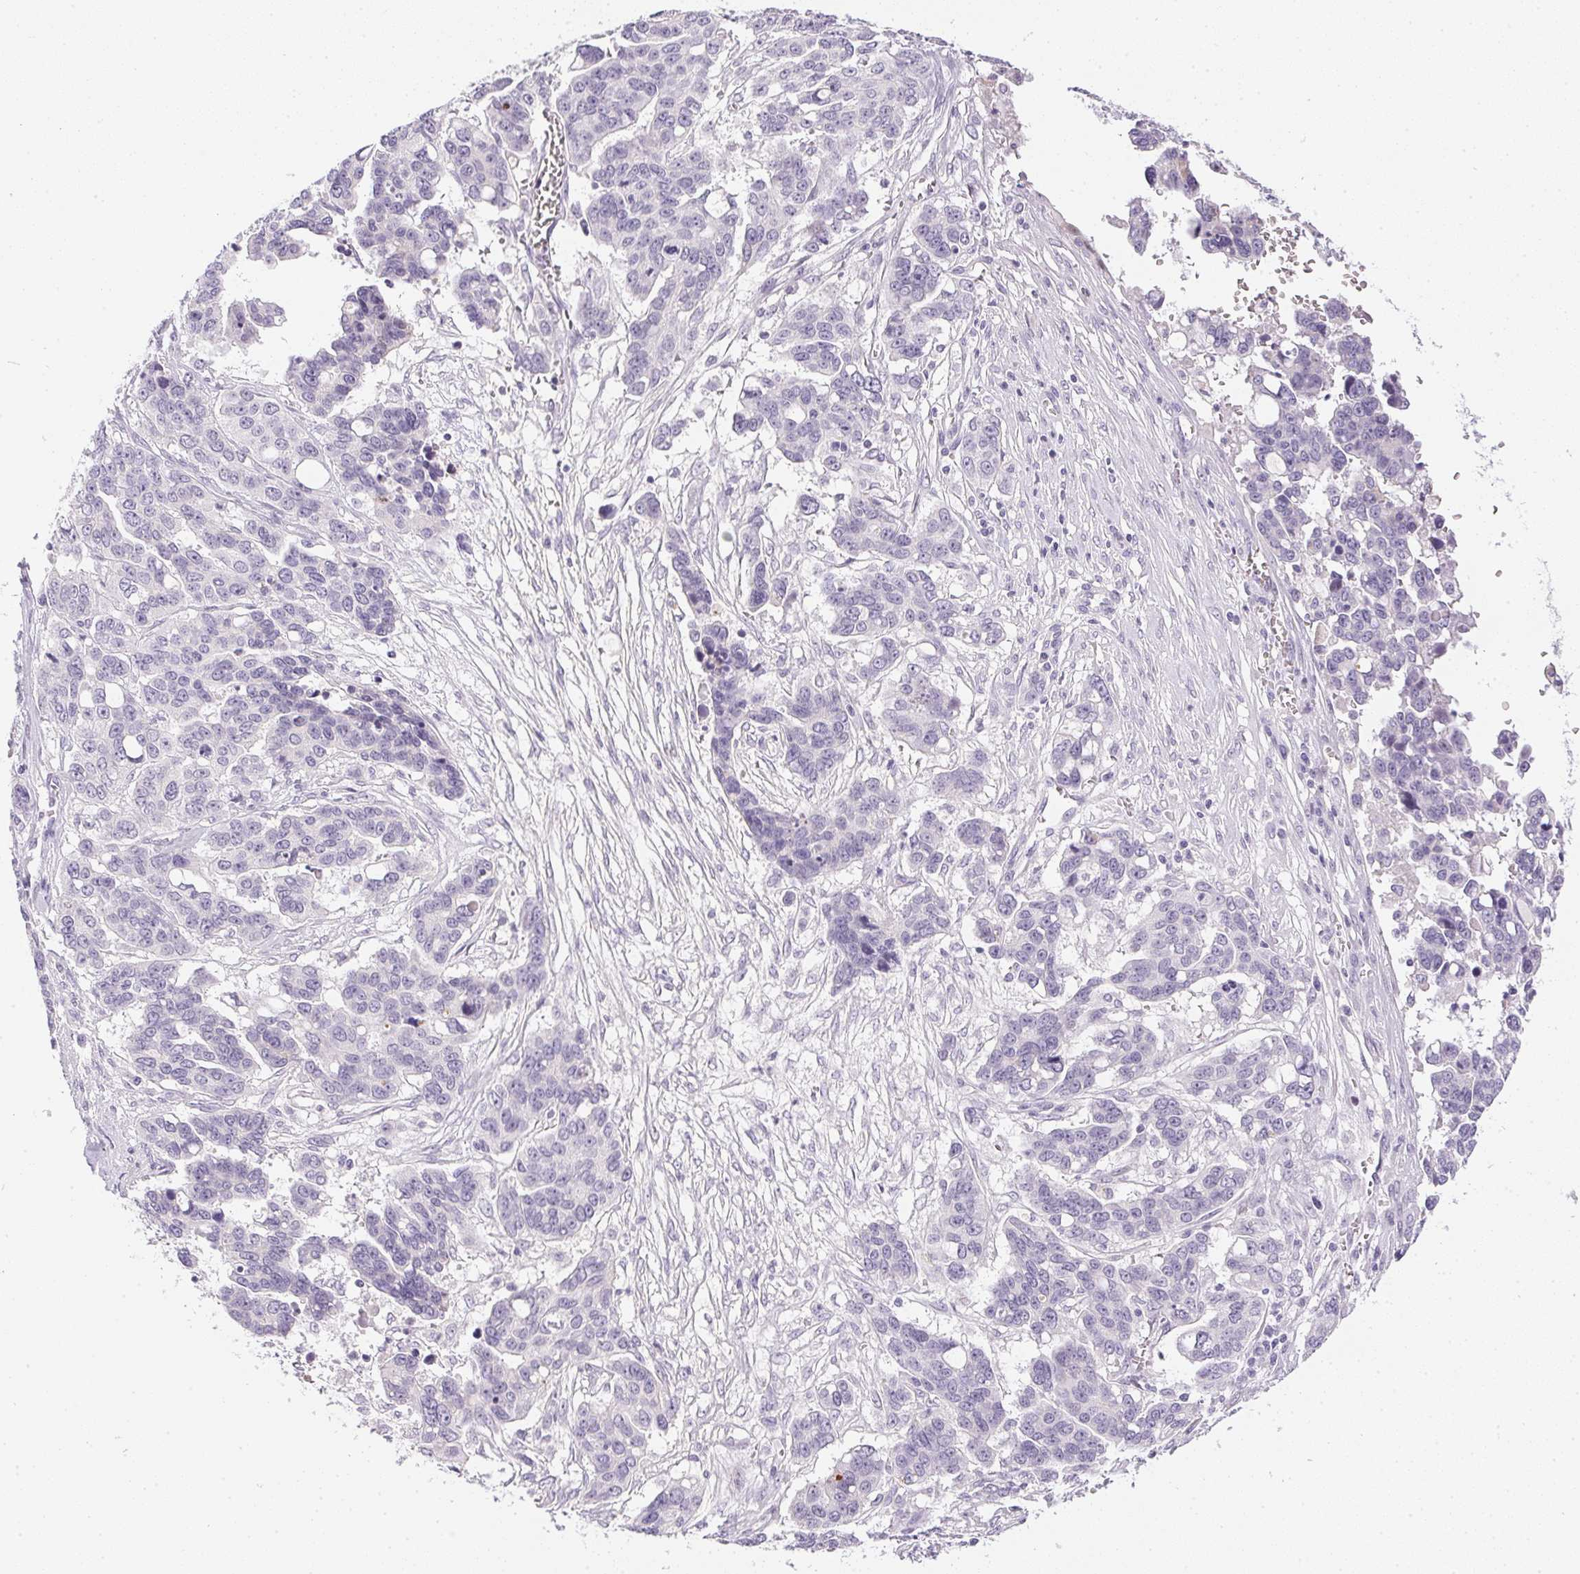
{"staining": {"intensity": "negative", "quantity": "none", "location": "none"}, "tissue": "ovarian cancer", "cell_type": "Tumor cells", "image_type": "cancer", "snomed": [{"axis": "morphology", "description": "Carcinoma, endometroid"}, {"axis": "topography", "description": "Ovary"}], "caption": "Endometroid carcinoma (ovarian) was stained to show a protein in brown. There is no significant expression in tumor cells. (DAB (3,3'-diaminobenzidine) immunohistochemistry with hematoxylin counter stain).", "gene": "GSDMC", "patient": {"sex": "female", "age": 78}}